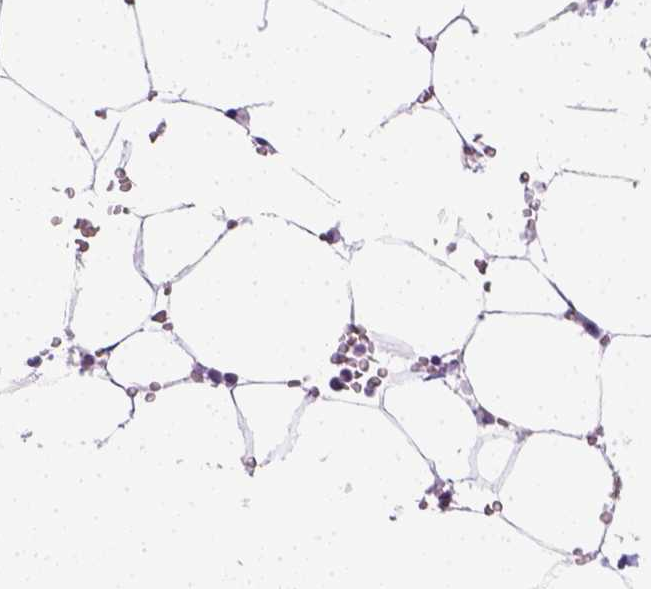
{"staining": {"intensity": "negative", "quantity": "none", "location": "none"}, "tissue": "bone marrow", "cell_type": "Hematopoietic cells", "image_type": "normal", "snomed": [{"axis": "morphology", "description": "Normal tissue, NOS"}, {"axis": "topography", "description": "Bone marrow"}], "caption": "This is an immunohistochemistry micrograph of unremarkable human bone marrow. There is no positivity in hematopoietic cells.", "gene": "LGSN", "patient": {"sex": "female", "age": 52}}